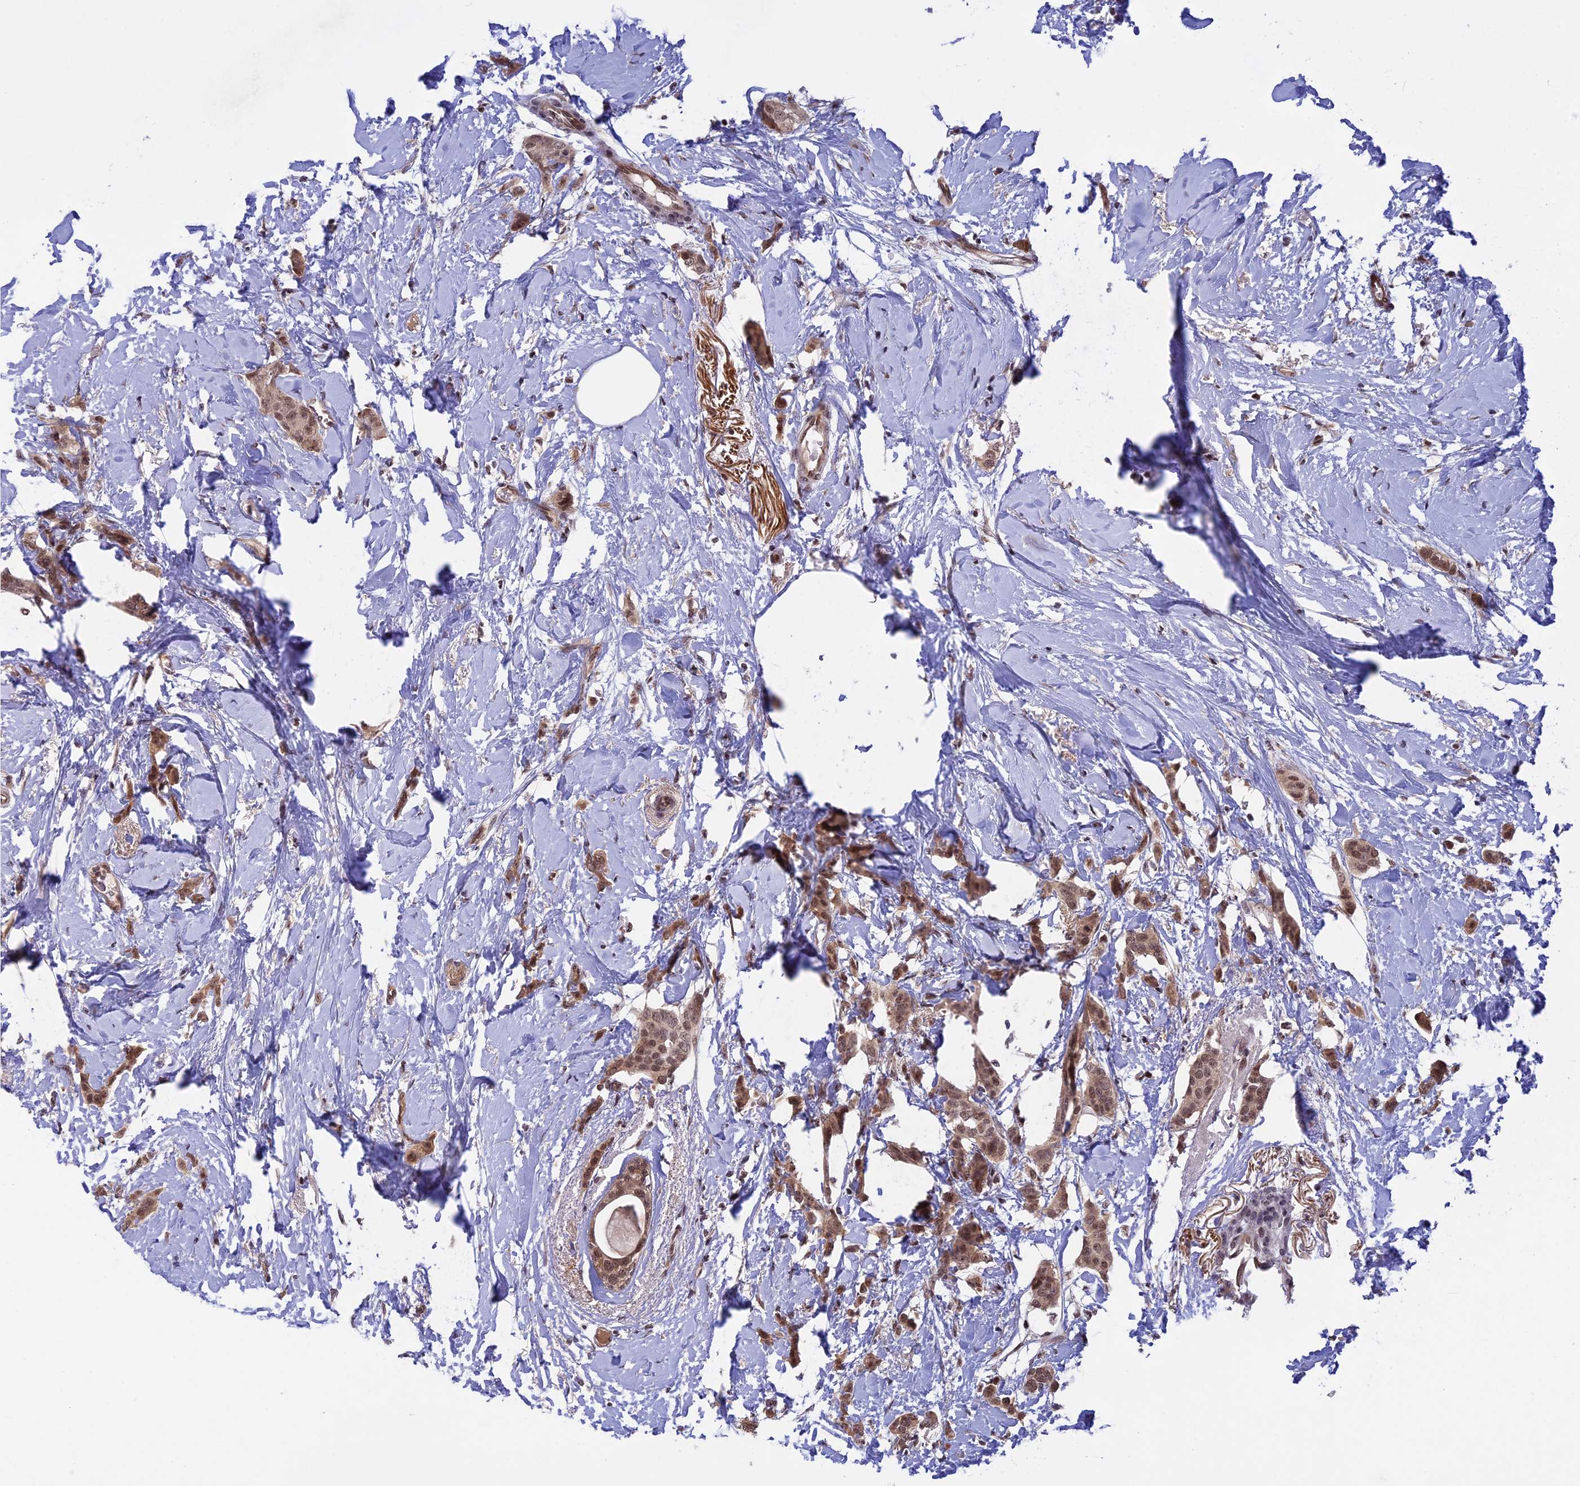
{"staining": {"intensity": "moderate", "quantity": ">75%", "location": "cytoplasmic/membranous,nuclear"}, "tissue": "breast cancer", "cell_type": "Tumor cells", "image_type": "cancer", "snomed": [{"axis": "morphology", "description": "Duct carcinoma"}, {"axis": "topography", "description": "Breast"}], "caption": "A brown stain highlights moderate cytoplasmic/membranous and nuclear positivity of a protein in human breast infiltrating ductal carcinoma tumor cells. (Stains: DAB in brown, nuclei in blue, Microscopy: brightfield microscopy at high magnification).", "gene": "POLR2C", "patient": {"sex": "female", "age": 72}}